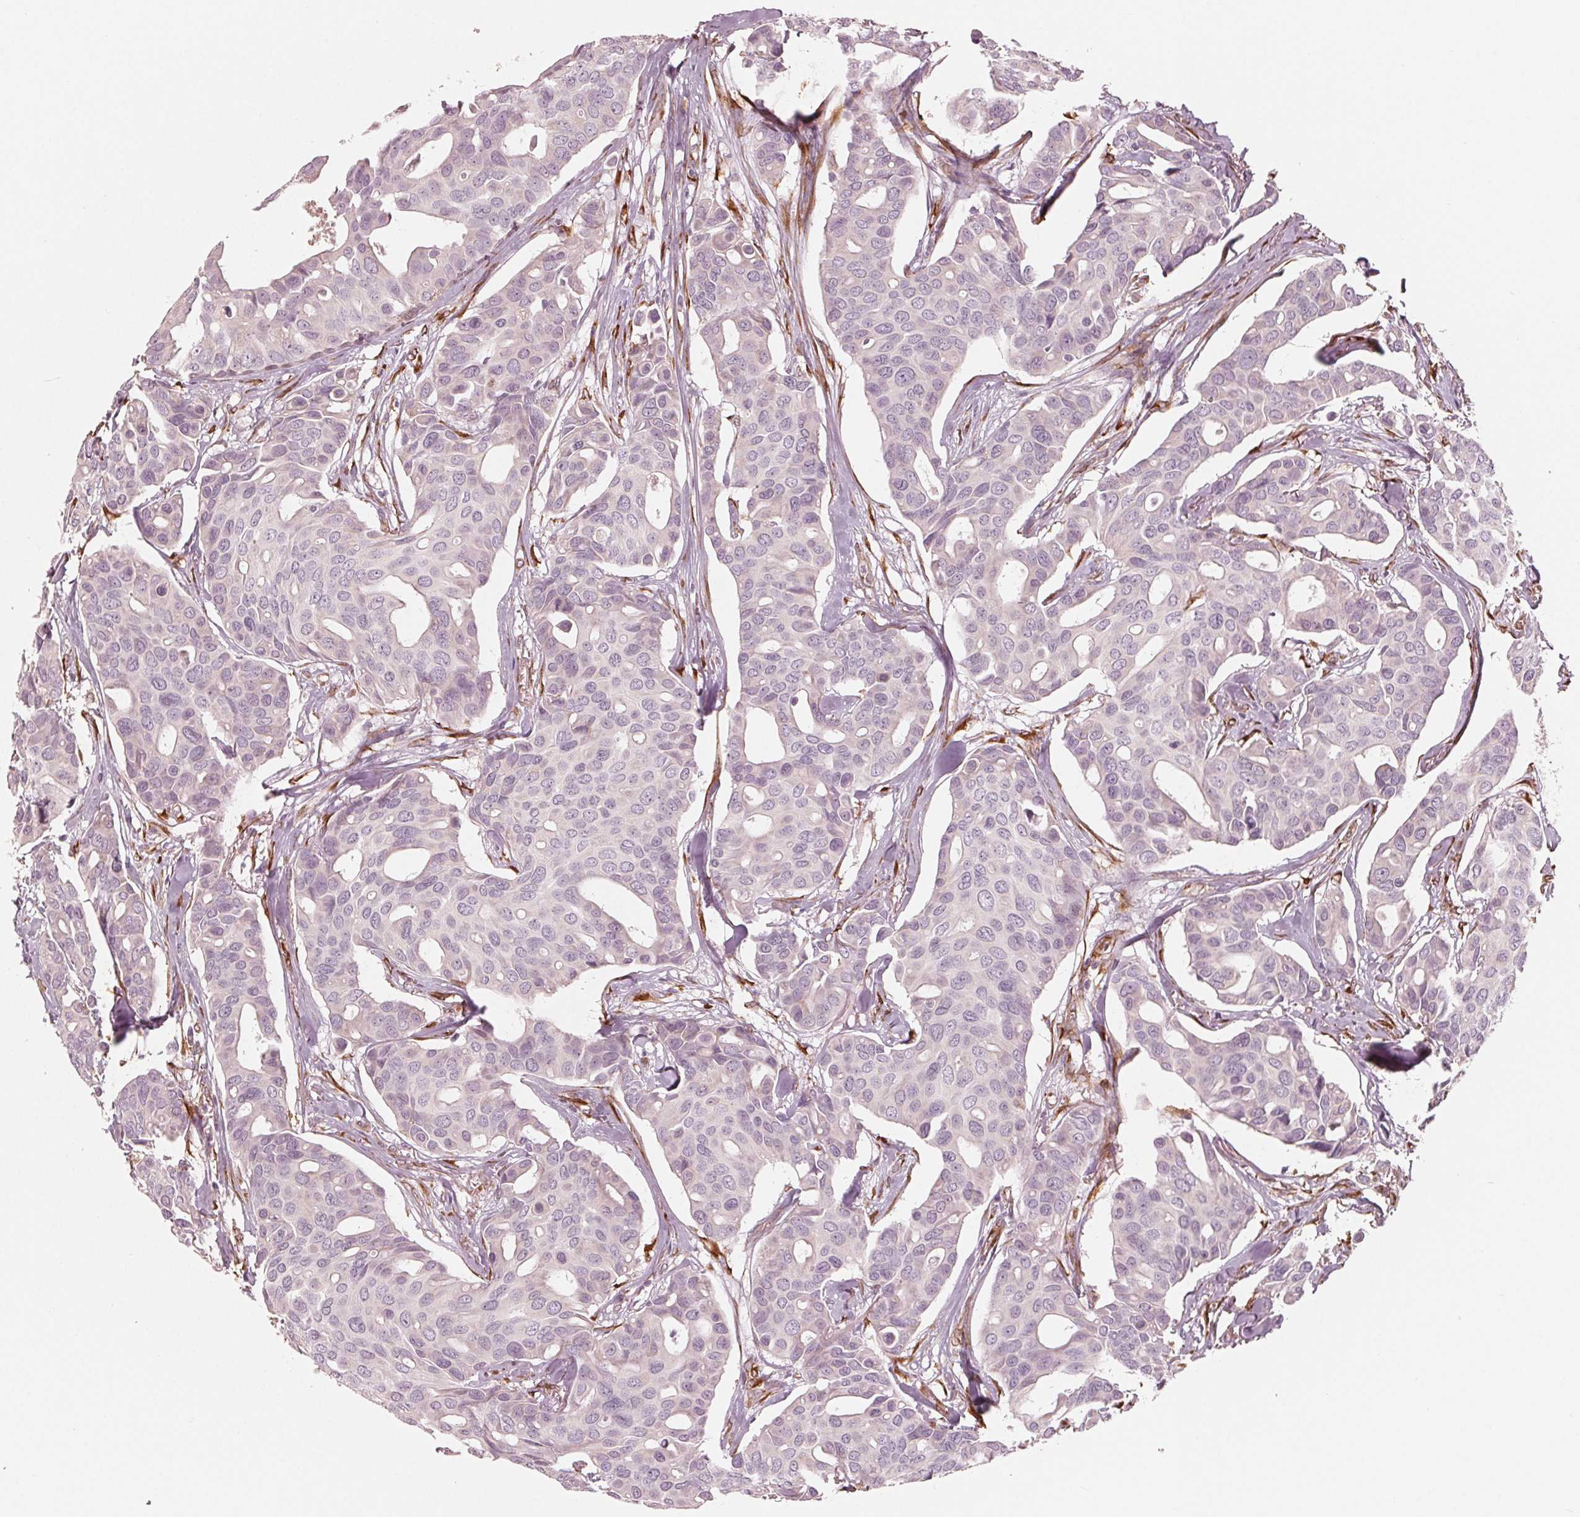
{"staining": {"intensity": "negative", "quantity": "none", "location": "none"}, "tissue": "breast cancer", "cell_type": "Tumor cells", "image_type": "cancer", "snomed": [{"axis": "morphology", "description": "Duct carcinoma"}, {"axis": "topography", "description": "Breast"}], "caption": "An image of human infiltrating ductal carcinoma (breast) is negative for staining in tumor cells.", "gene": "IKBIP", "patient": {"sex": "female", "age": 54}}